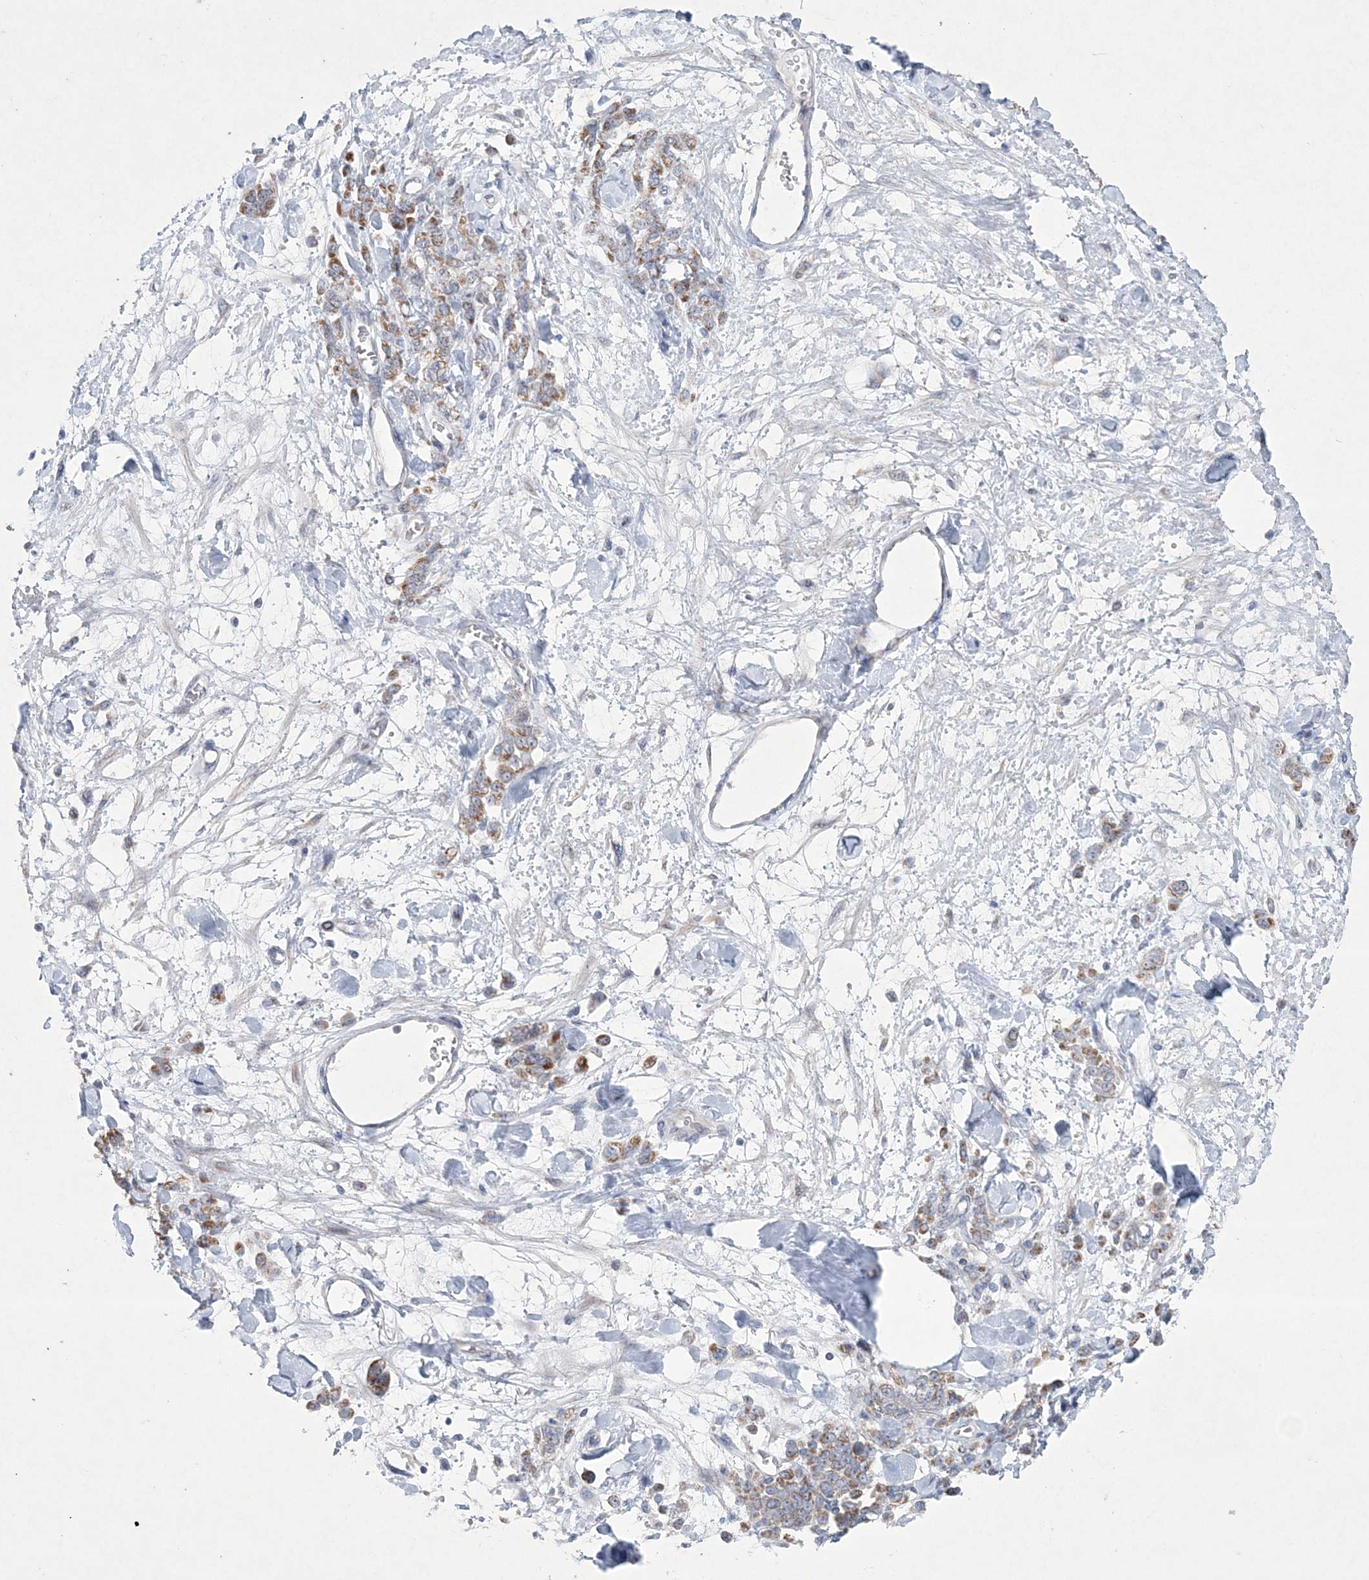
{"staining": {"intensity": "moderate", "quantity": ">75%", "location": "cytoplasmic/membranous"}, "tissue": "stomach cancer", "cell_type": "Tumor cells", "image_type": "cancer", "snomed": [{"axis": "morphology", "description": "Normal tissue, NOS"}, {"axis": "morphology", "description": "Adenocarcinoma, NOS"}, {"axis": "topography", "description": "Stomach"}], "caption": "DAB (3,3'-diaminobenzidine) immunohistochemical staining of human stomach cancer (adenocarcinoma) shows moderate cytoplasmic/membranous protein positivity in approximately >75% of tumor cells.", "gene": "CES4A", "patient": {"sex": "male", "age": 82}}